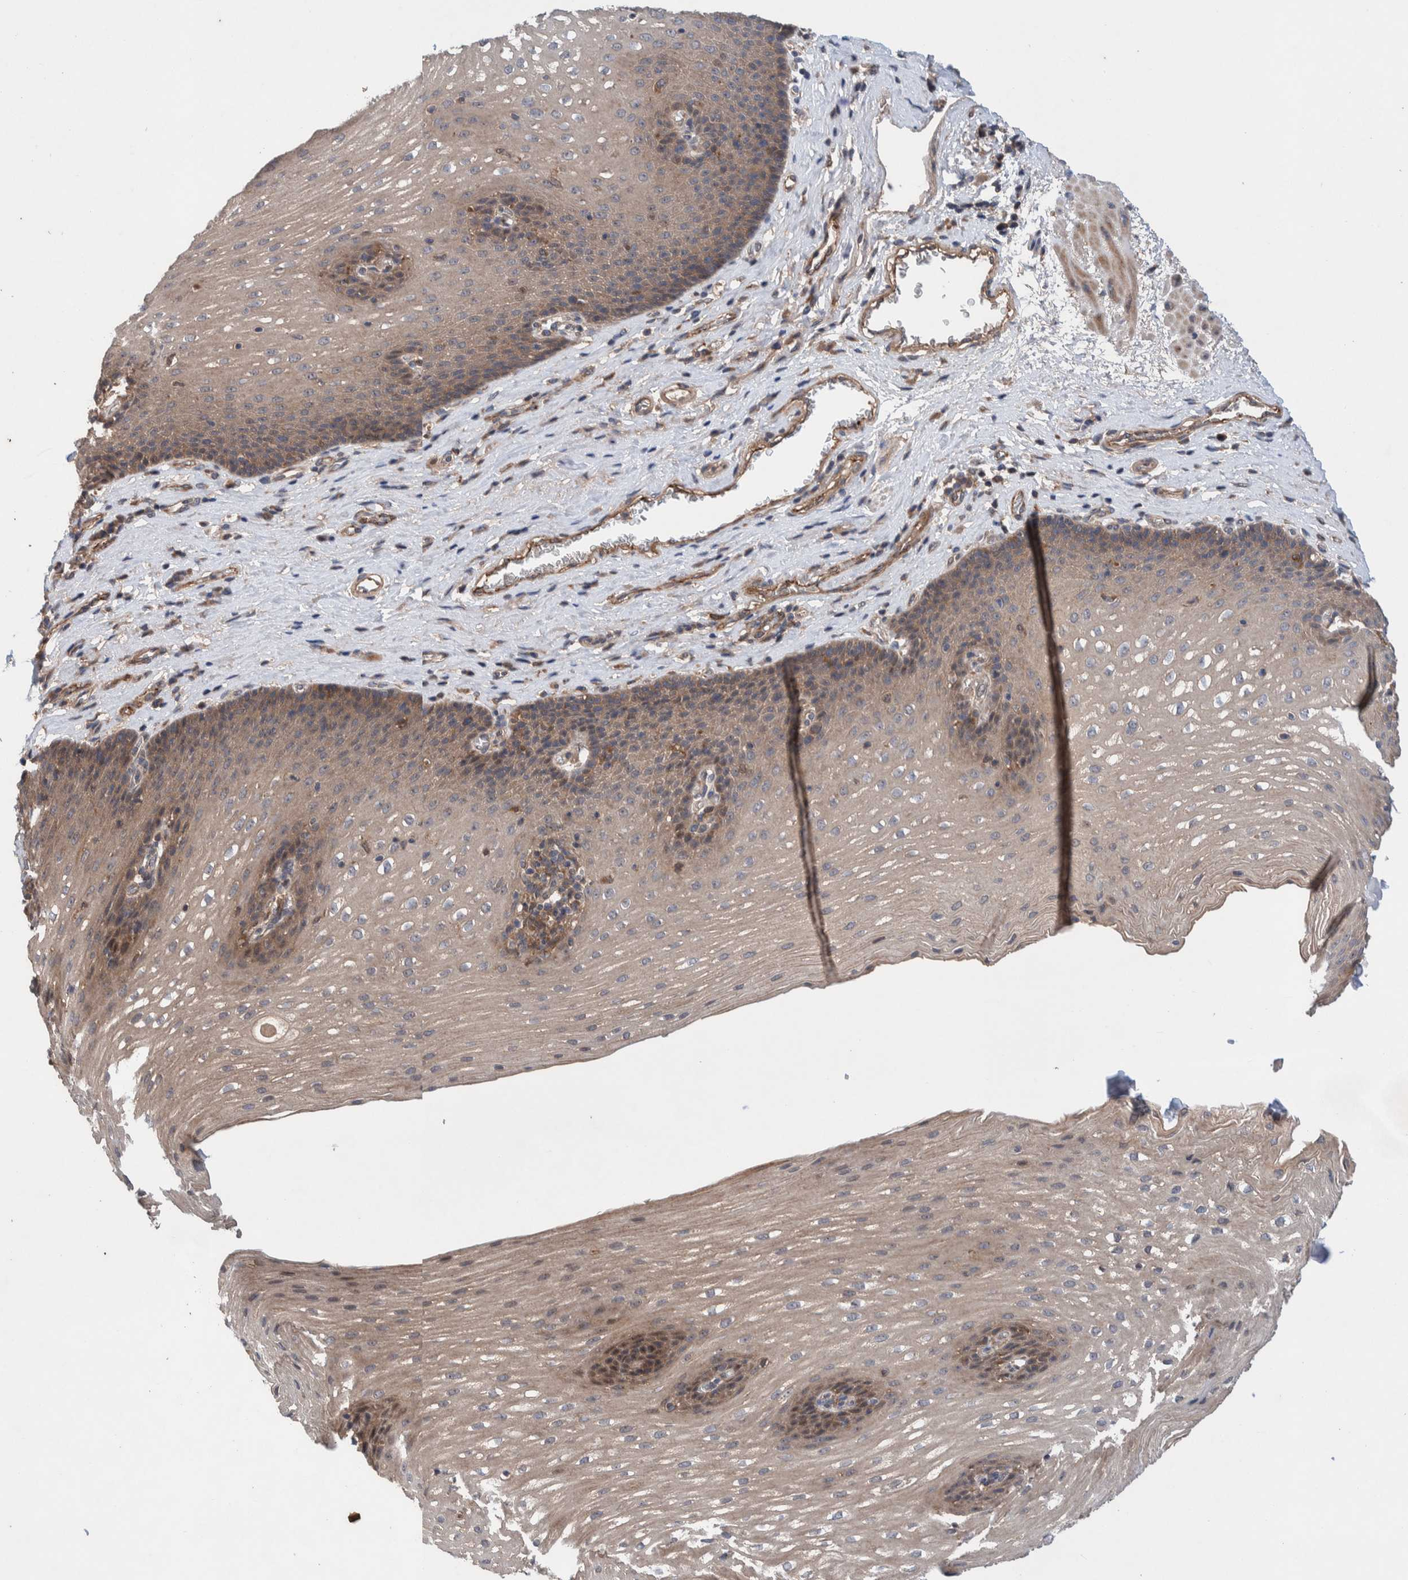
{"staining": {"intensity": "moderate", "quantity": ">75%", "location": "cytoplasmic/membranous"}, "tissue": "esophagus", "cell_type": "Squamous epithelial cells", "image_type": "normal", "snomed": [{"axis": "morphology", "description": "Normal tissue, NOS"}, {"axis": "topography", "description": "Esophagus"}], "caption": "Human esophagus stained with a brown dye demonstrates moderate cytoplasmic/membranous positive staining in approximately >75% of squamous epithelial cells.", "gene": "PIK3R6", "patient": {"sex": "male", "age": 48}}